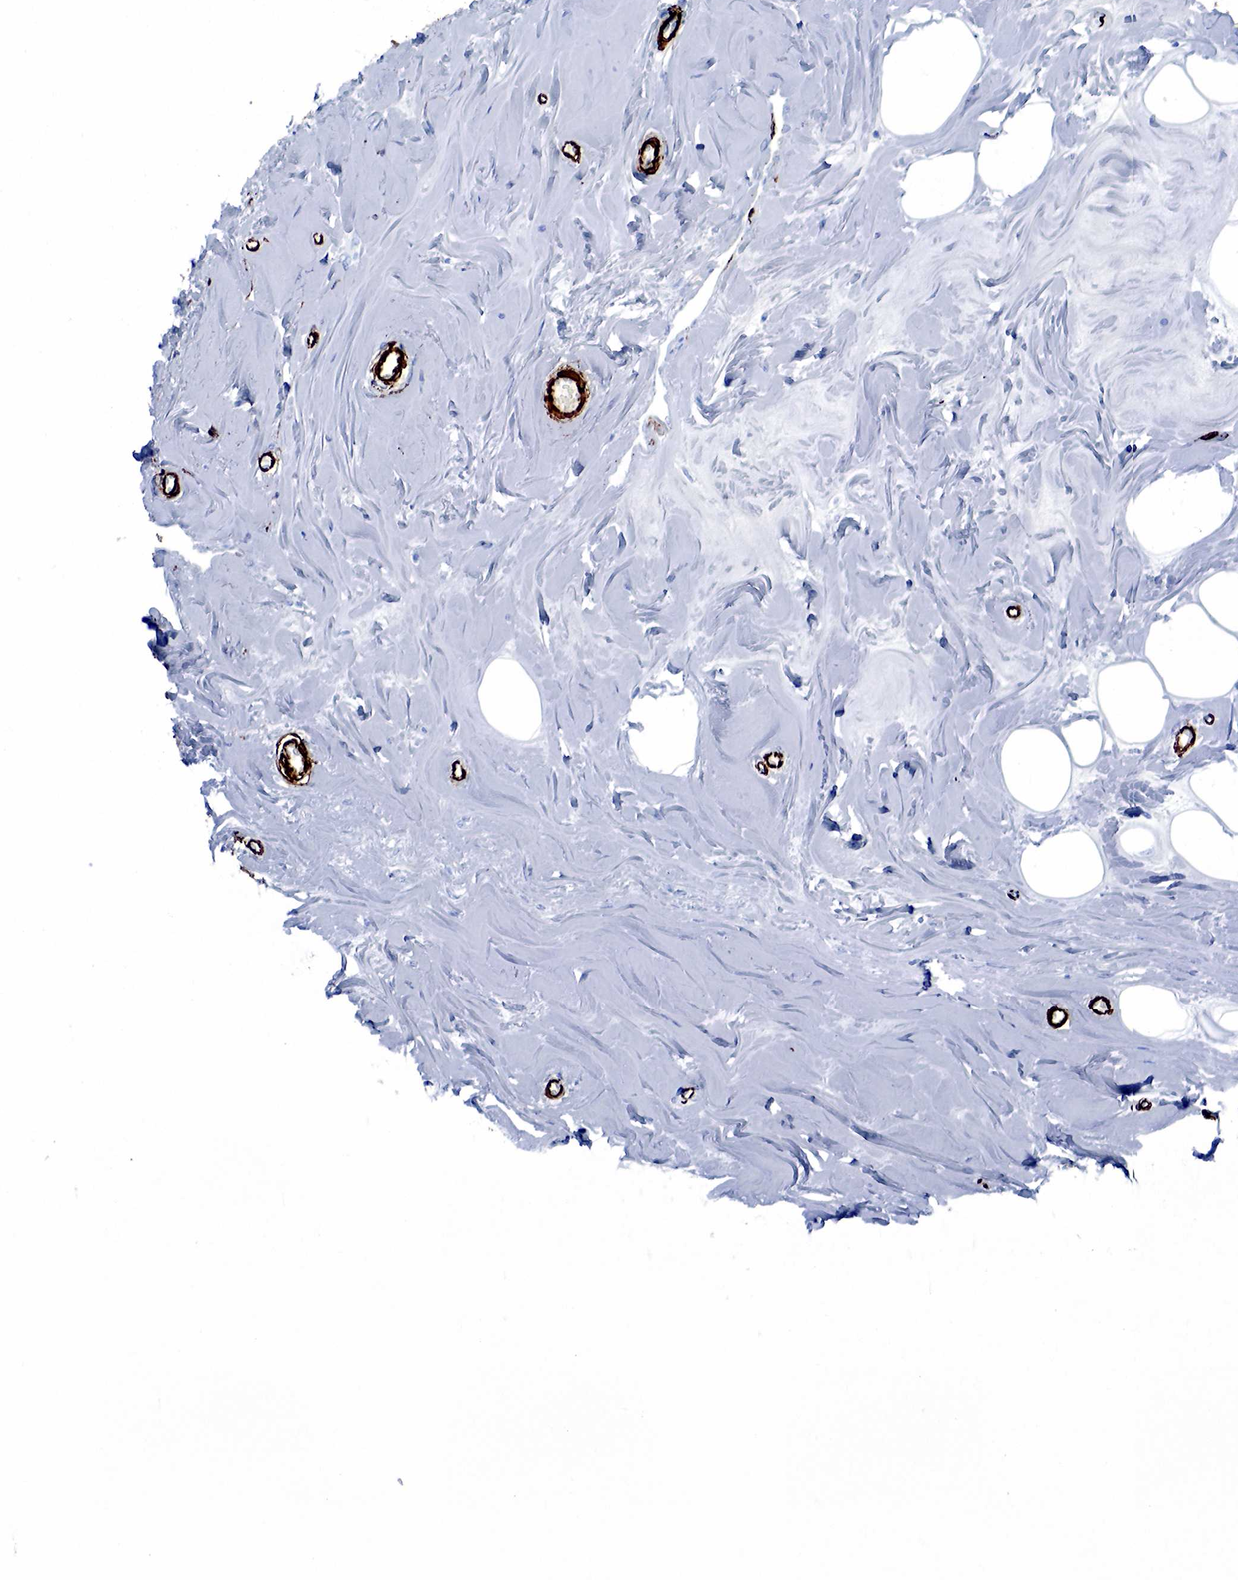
{"staining": {"intensity": "negative", "quantity": "none", "location": "none"}, "tissue": "breast", "cell_type": "Adipocytes", "image_type": "normal", "snomed": [{"axis": "morphology", "description": "Normal tissue, NOS"}, {"axis": "topography", "description": "Breast"}], "caption": "Micrograph shows no significant protein staining in adipocytes of normal breast.", "gene": "ACTA2", "patient": {"sex": "female", "age": 44}}